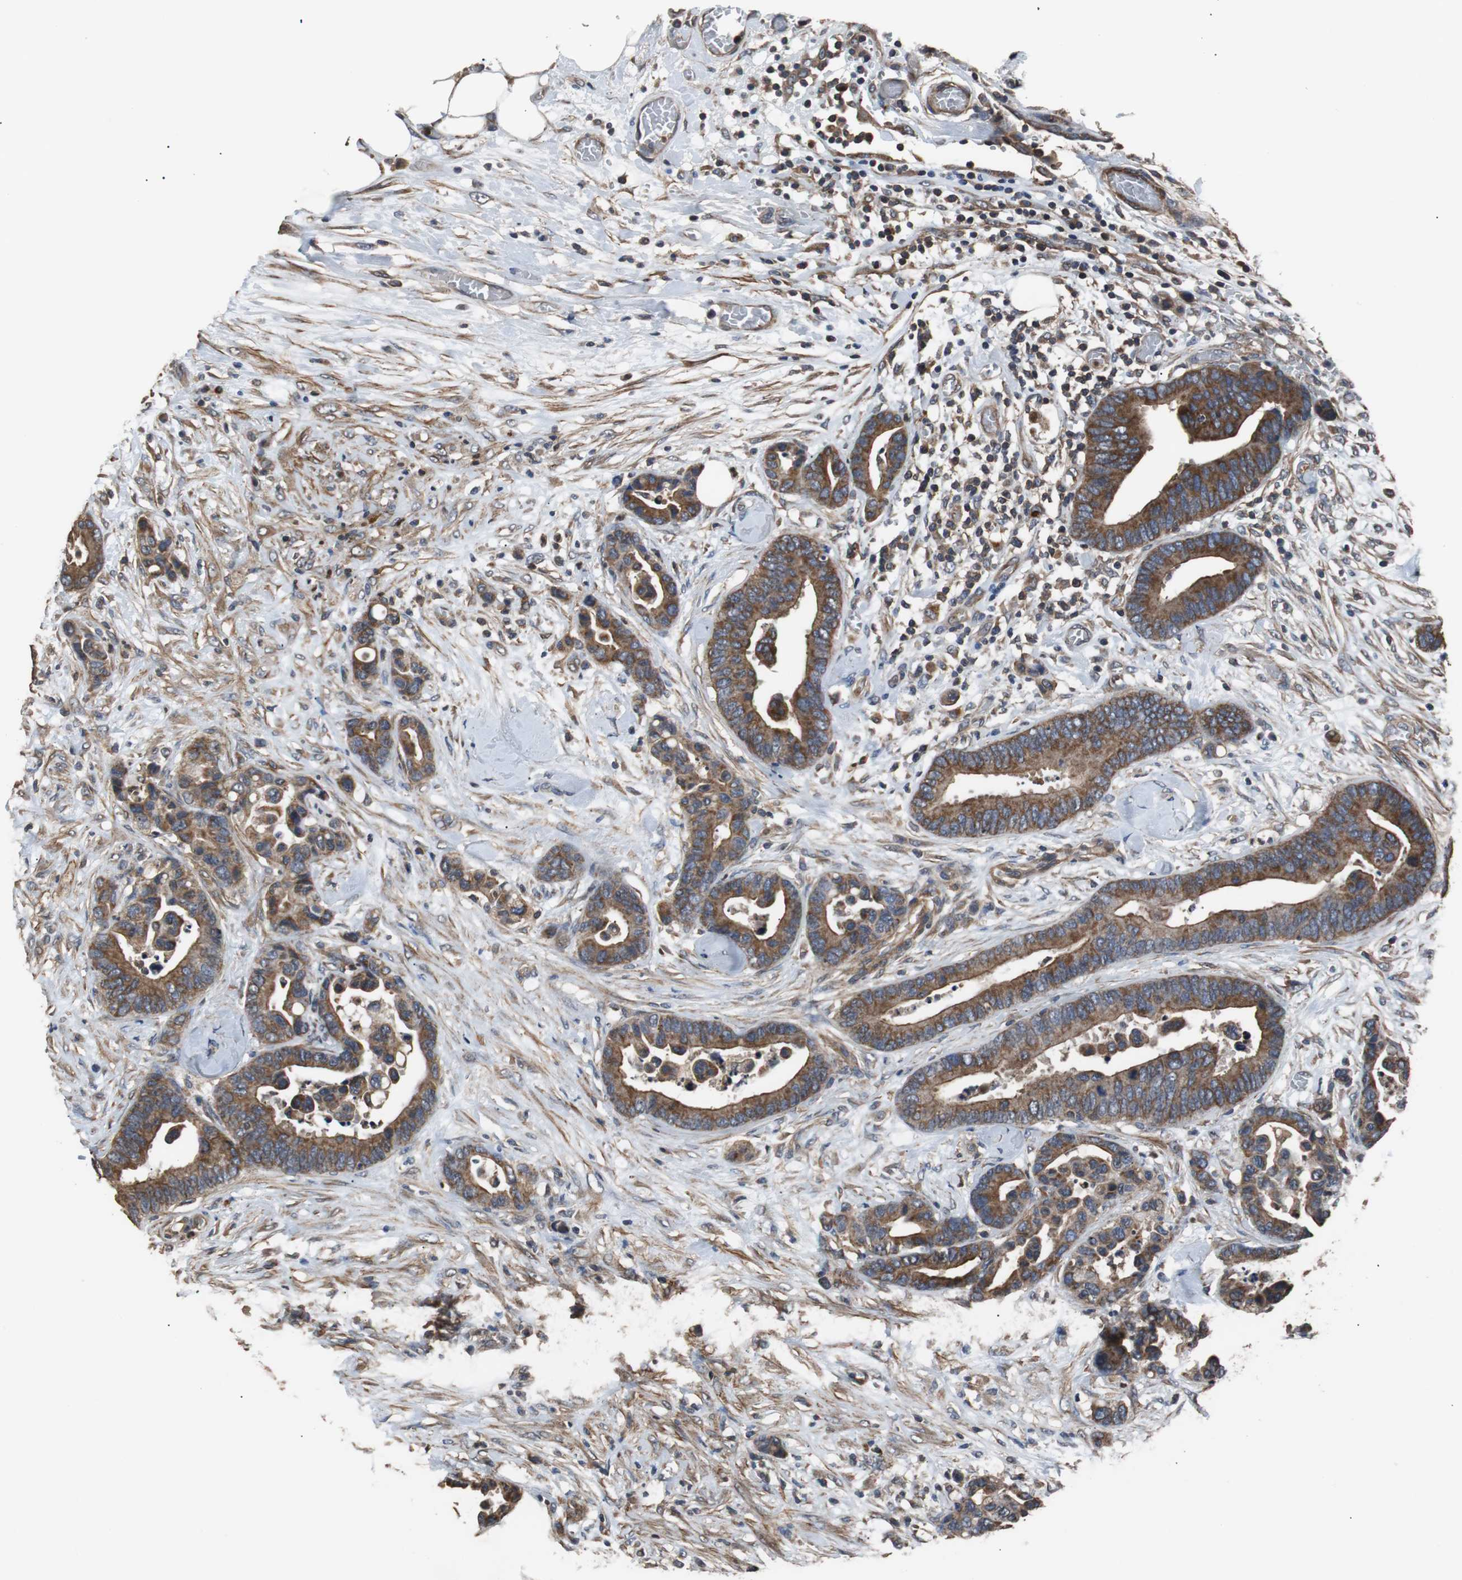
{"staining": {"intensity": "strong", "quantity": ">75%", "location": "cytoplasmic/membranous"}, "tissue": "colorectal cancer", "cell_type": "Tumor cells", "image_type": "cancer", "snomed": [{"axis": "morphology", "description": "Adenocarcinoma, NOS"}, {"axis": "topography", "description": "Colon"}], "caption": "Tumor cells display strong cytoplasmic/membranous staining in approximately >75% of cells in adenocarcinoma (colorectal).", "gene": "PITRM1", "patient": {"sex": "male", "age": 82}}